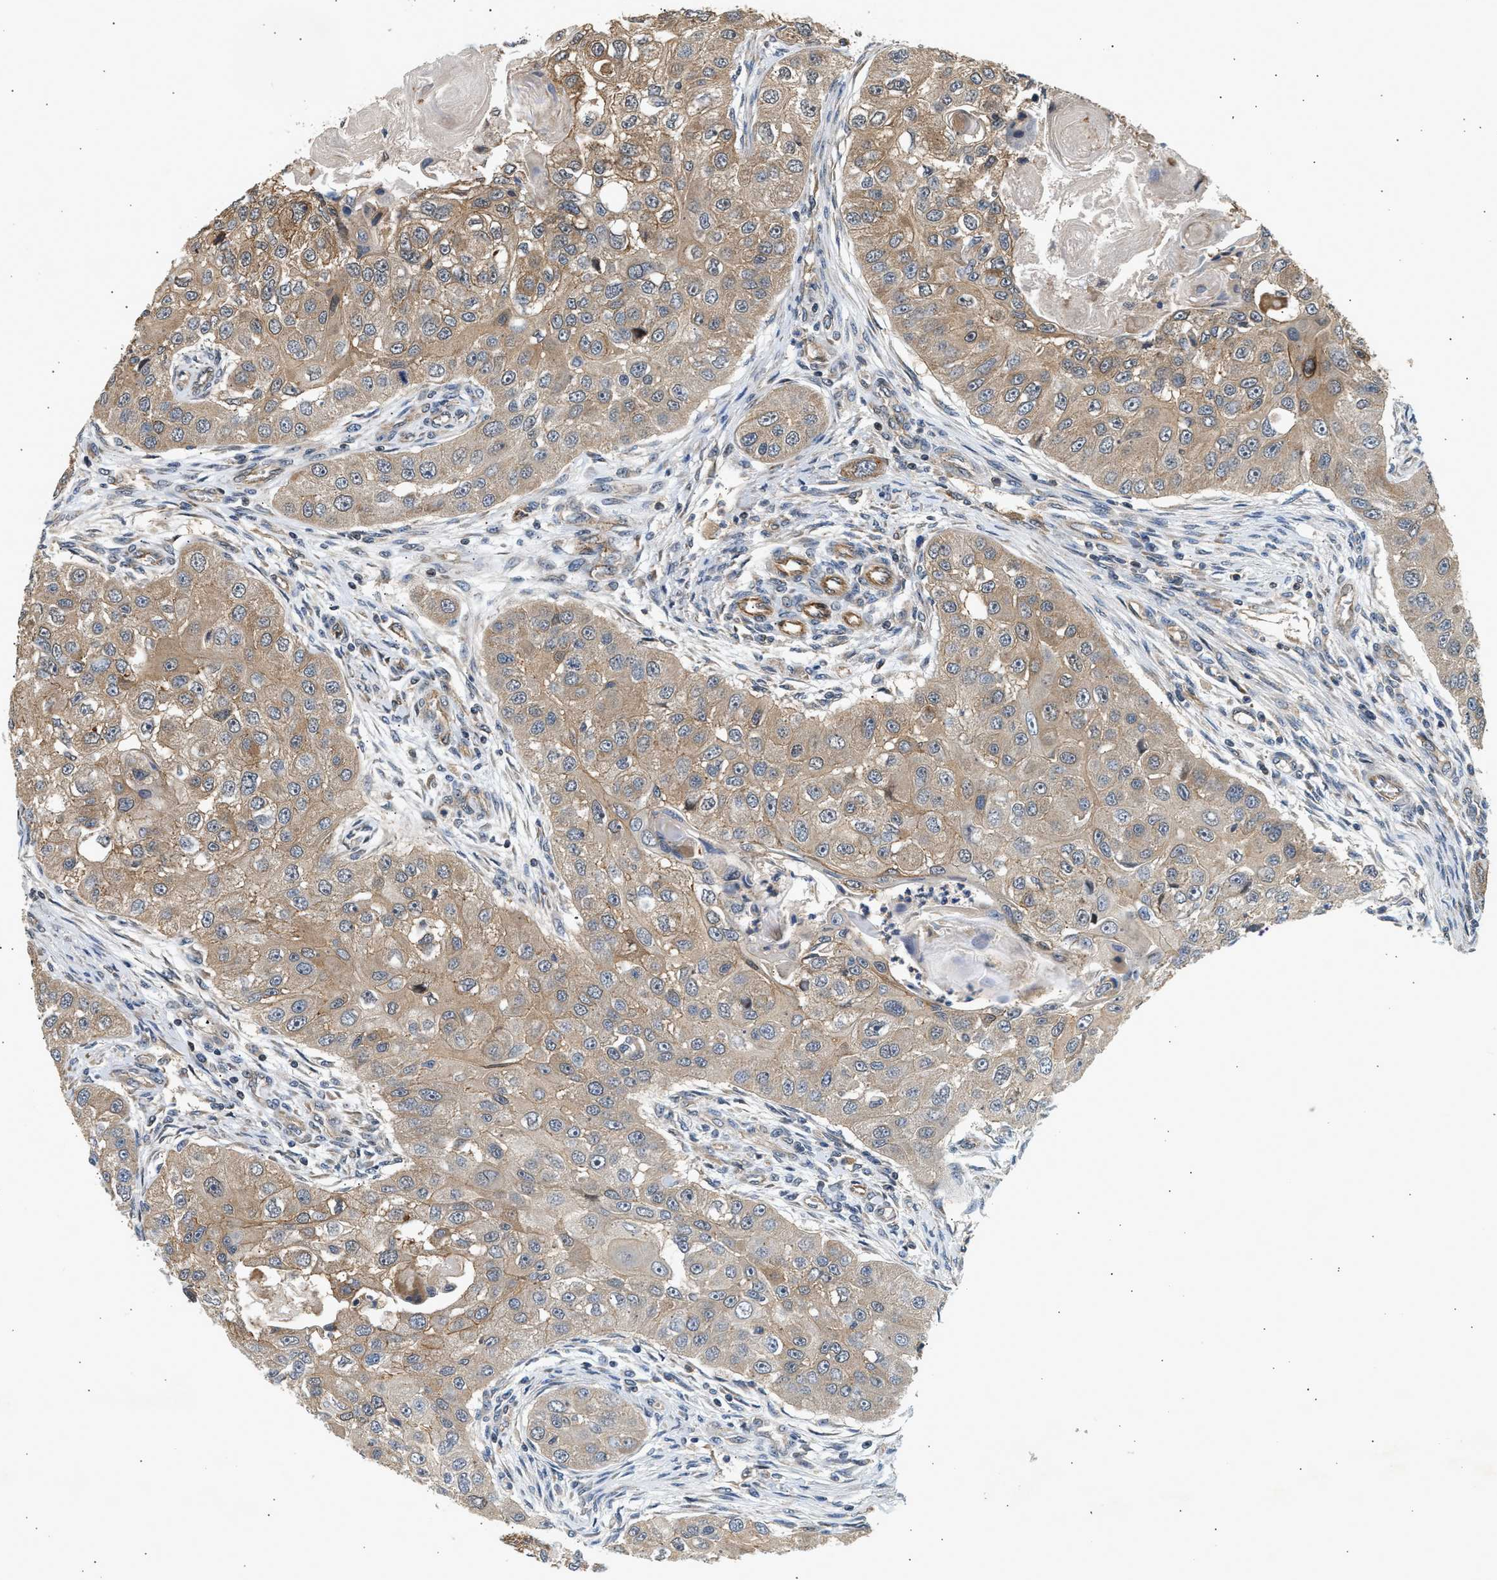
{"staining": {"intensity": "moderate", "quantity": ">75%", "location": "cytoplasmic/membranous"}, "tissue": "head and neck cancer", "cell_type": "Tumor cells", "image_type": "cancer", "snomed": [{"axis": "morphology", "description": "Normal tissue, NOS"}, {"axis": "morphology", "description": "Squamous cell carcinoma, NOS"}, {"axis": "topography", "description": "Skeletal muscle"}, {"axis": "topography", "description": "Head-Neck"}], "caption": "Head and neck cancer stained with DAB (3,3'-diaminobenzidine) immunohistochemistry (IHC) reveals medium levels of moderate cytoplasmic/membranous positivity in approximately >75% of tumor cells. The staining was performed using DAB to visualize the protein expression in brown, while the nuclei were stained in blue with hematoxylin (Magnification: 20x).", "gene": "DUSP14", "patient": {"sex": "male", "age": 51}}